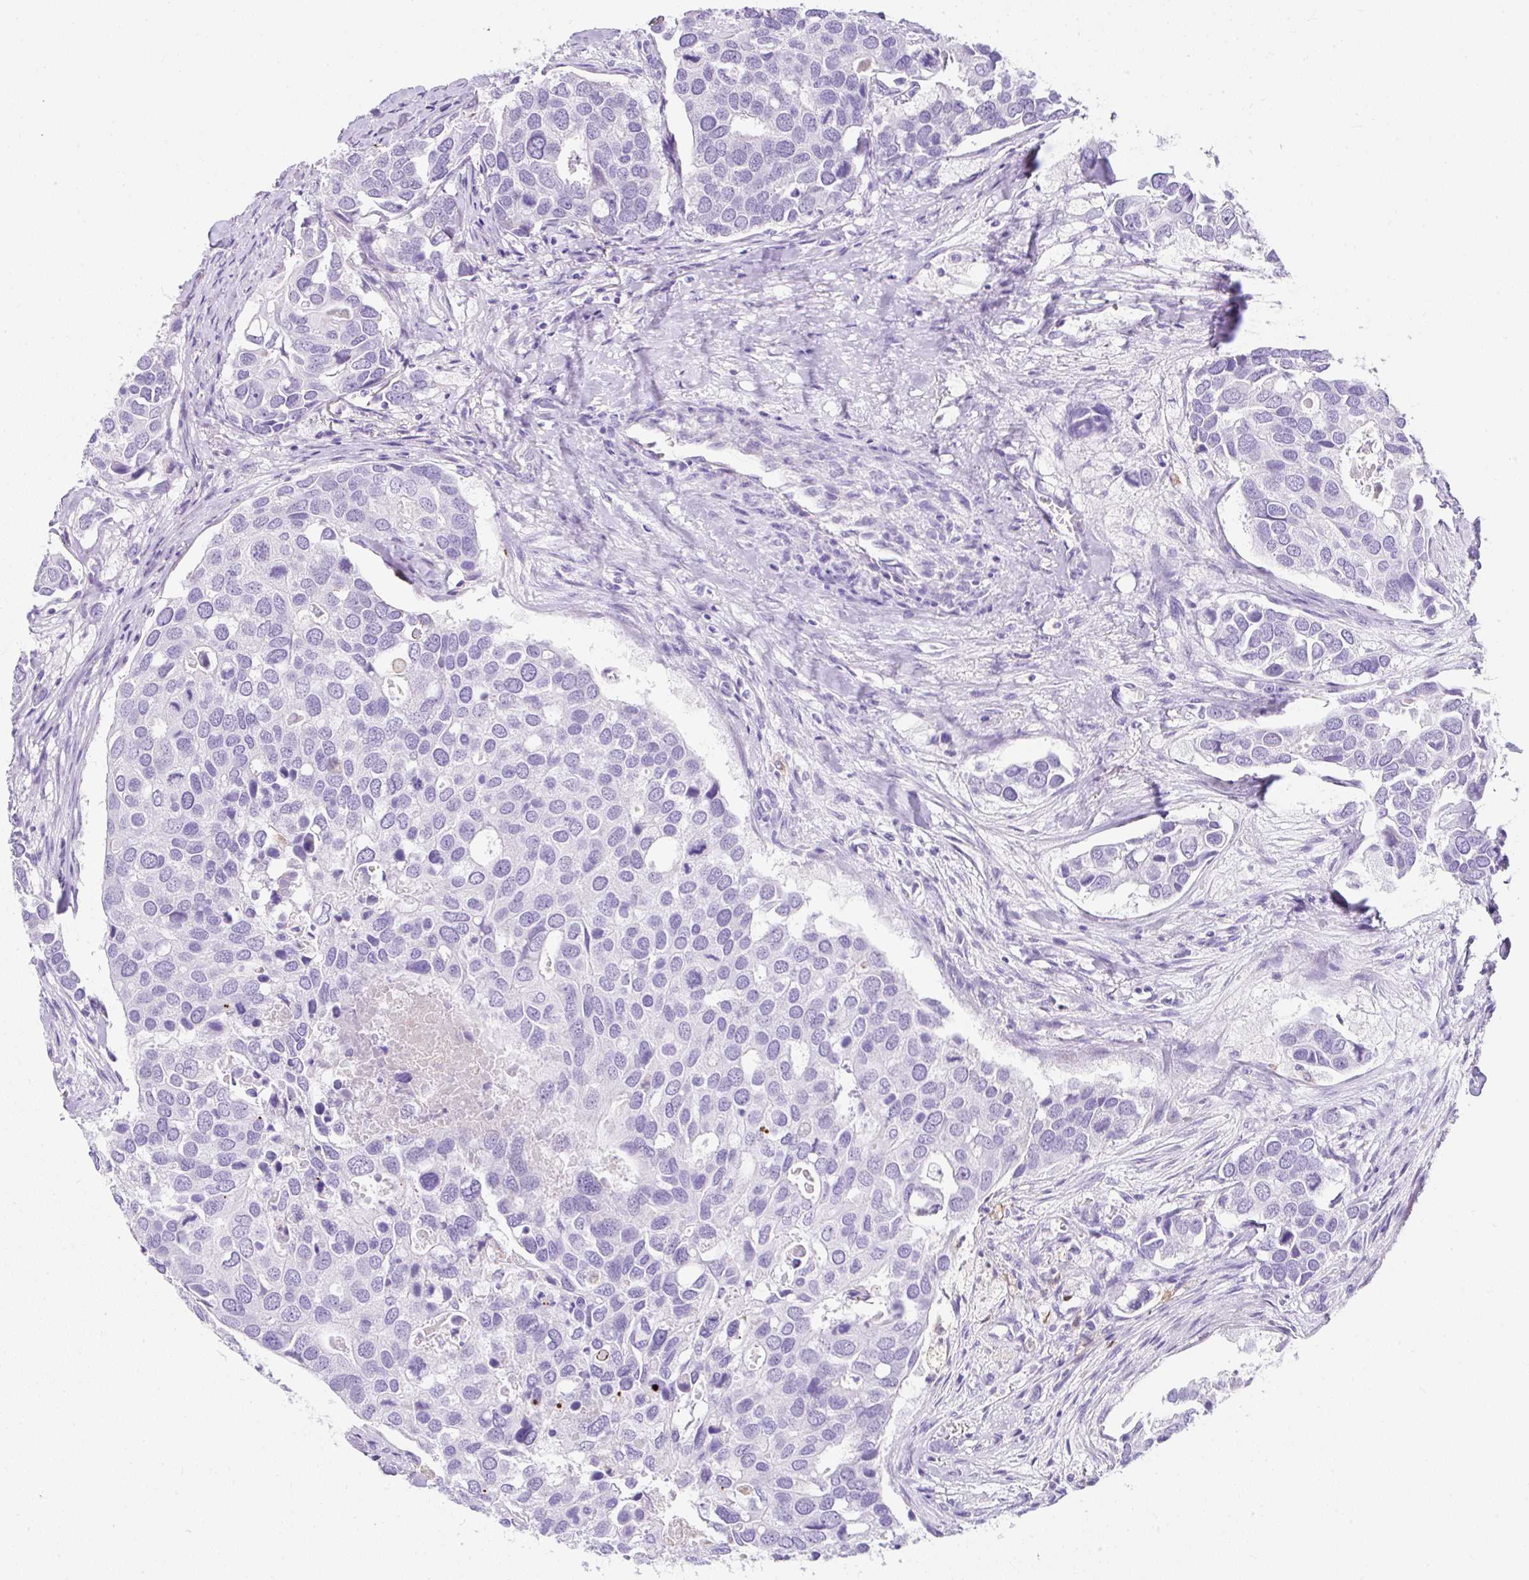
{"staining": {"intensity": "negative", "quantity": "none", "location": "none"}, "tissue": "breast cancer", "cell_type": "Tumor cells", "image_type": "cancer", "snomed": [{"axis": "morphology", "description": "Duct carcinoma"}, {"axis": "topography", "description": "Breast"}], "caption": "IHC image of neoplastic tissue: human breast cancer (invasive ductal carcinoma) stained with DAB (3,3'-diaminobenzidine) reveals no significant protein staining in tumor cells.", "gene": "APOC4-APOC2", "patient": {"sex": "female", "age": 83}}